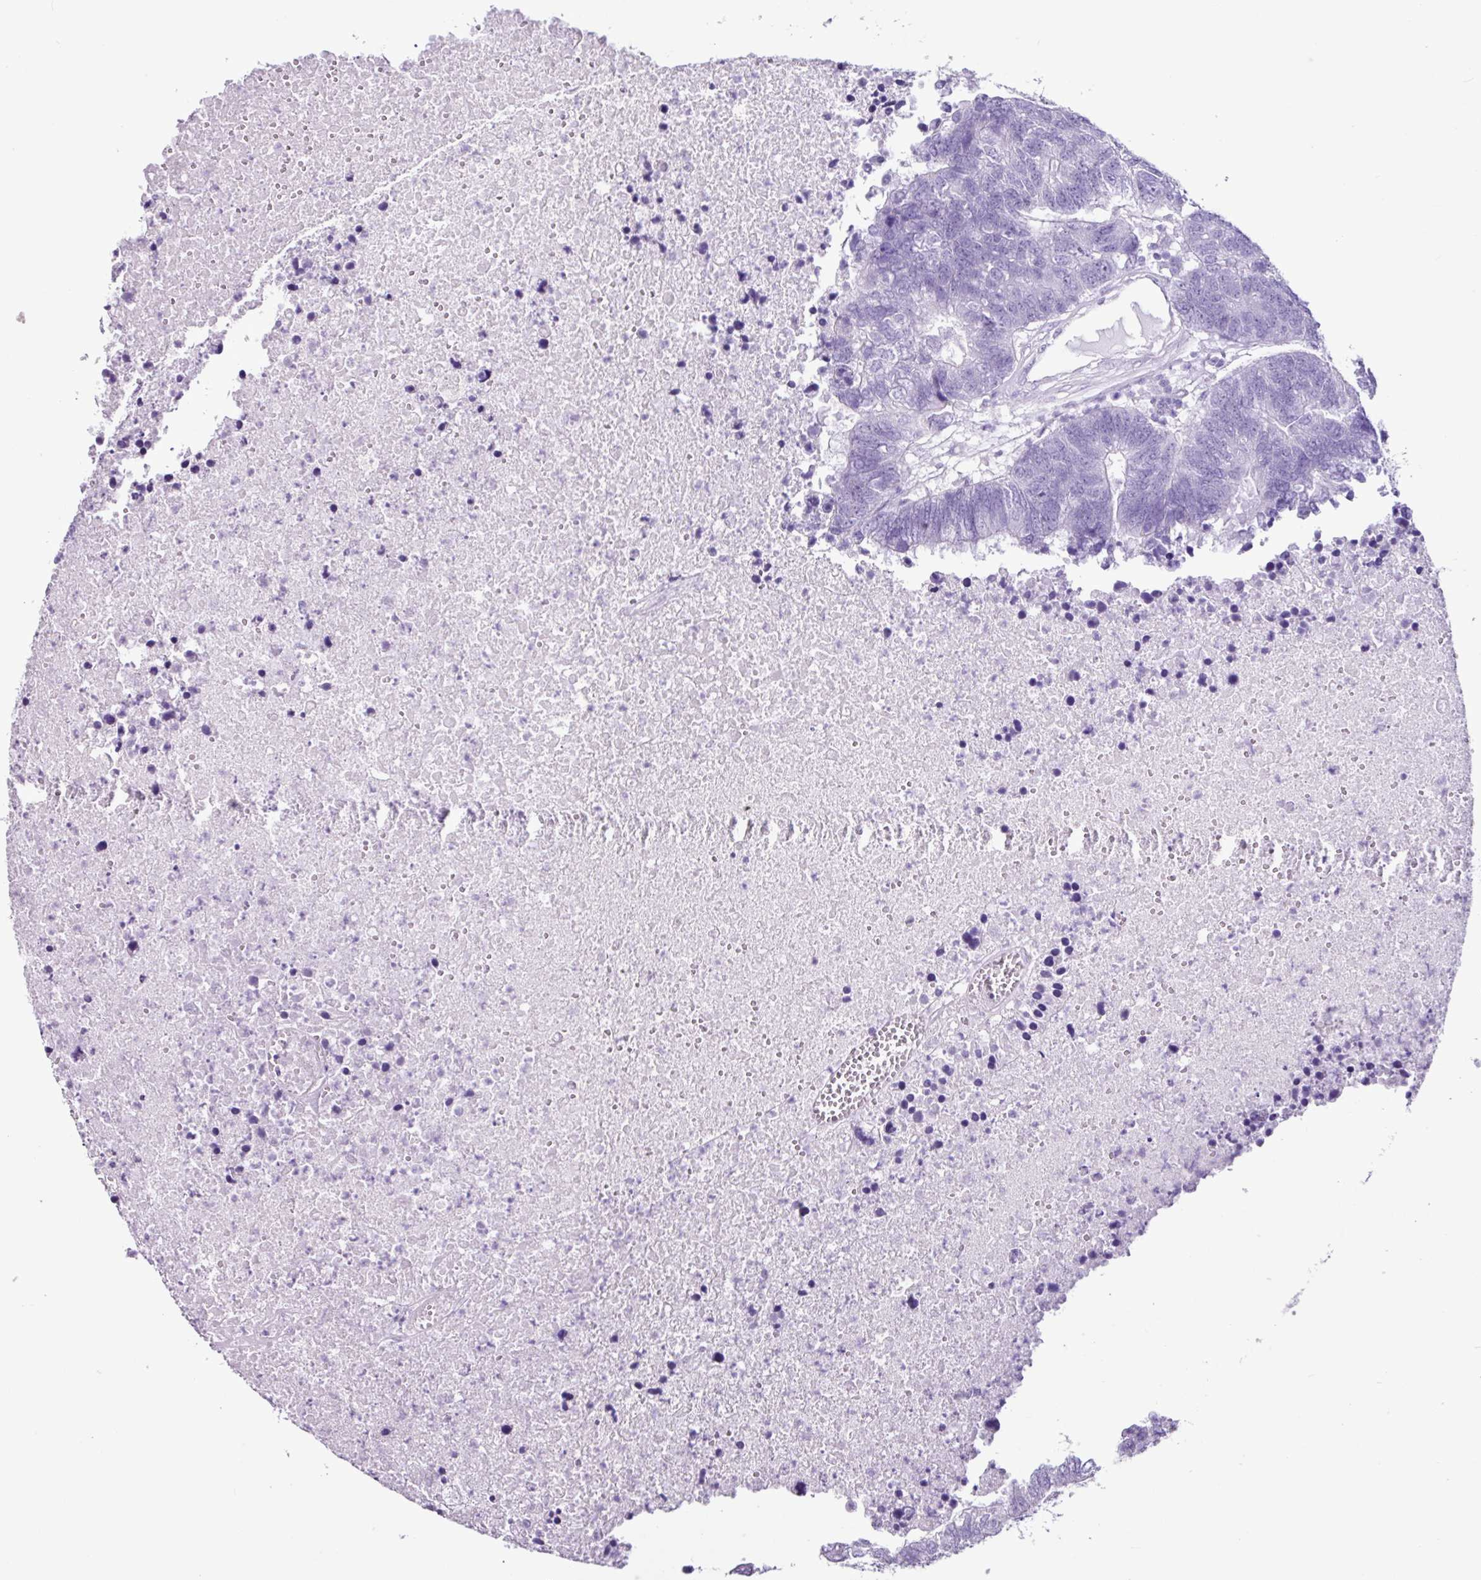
{"staining": {"intensity": "negative", "quantity": "none", "location": "none"}, "tissue": "colorectal cancer", "cell_type": "Tumor cells", "image_type": "cancer", "snomed": [{"axis": "morphology", "description": "Adenocarcinoma, NOS"}, {"axis": "topography", "description": "Colon"}], "caption": "This is a histopathology image of immunohistochemistry (IHC) staining of colorectal cancer (adenocarcinoma), which shows no positivity in tumor cells. The staining is performed using DAB brown chromogen with nuclei counter-stained in using hematoxylin.", "gene": "PGR", "patient": {"sex": "female", "age": 48}}